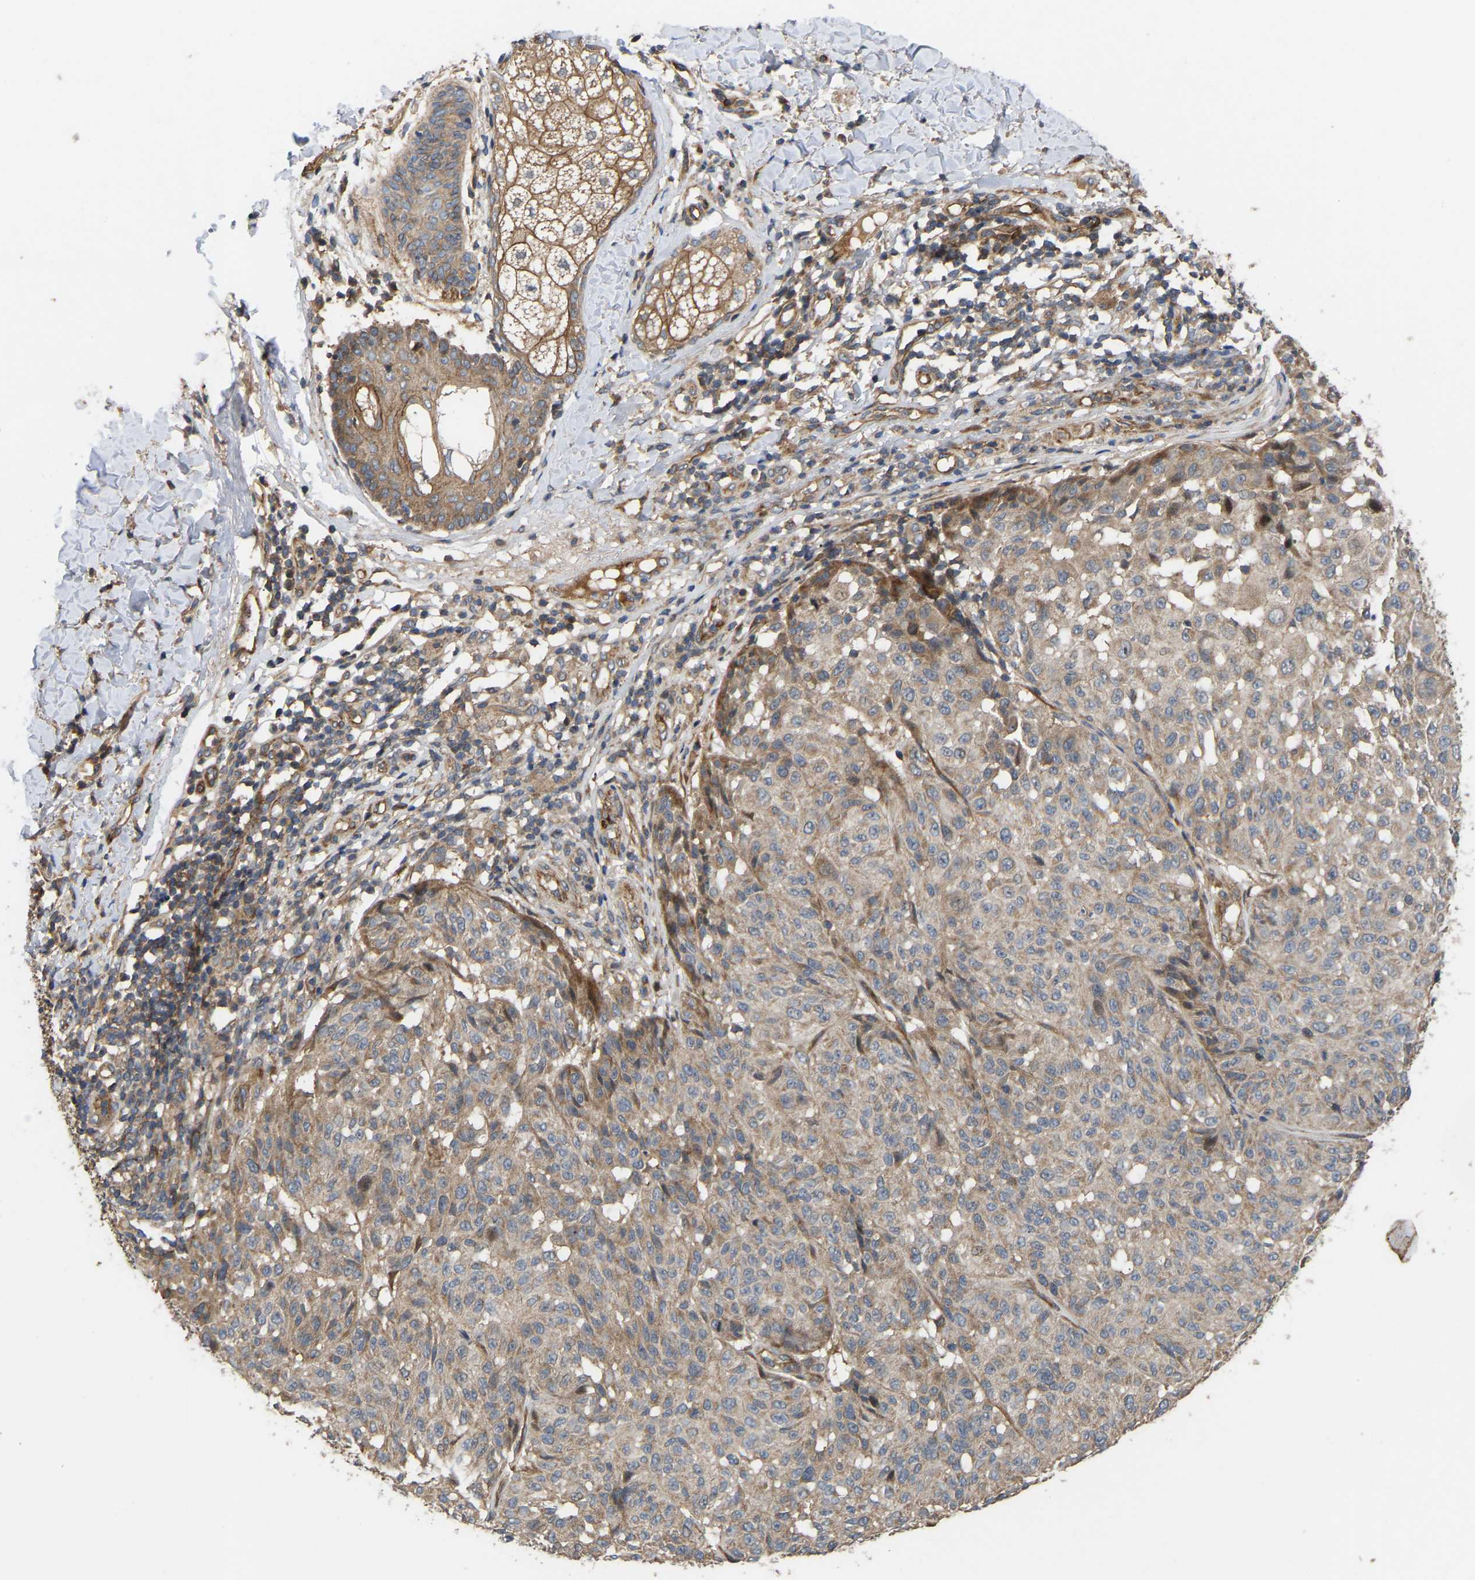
{"staining": {"intensity": "weak", "quantity": "25%-75%", "location": "cytoplasmic/membranous"}, "tissue": "melanoma", "cell_type": "Tumor cells", "image_type": "cancer", "snomed": [{"axis": "morphology", "description": "Malignant melanoma, NOS"}, {"axis": "topography", "description": "Skin"}], "caption": "Immunohistochemical staining of human melanoma exhibits weak cytoplasmic/membranous protein staining in approximately 25%-75% of tumor cells.", "gene": "STAU1", "patient": {"sex": "female", "age": 46}}